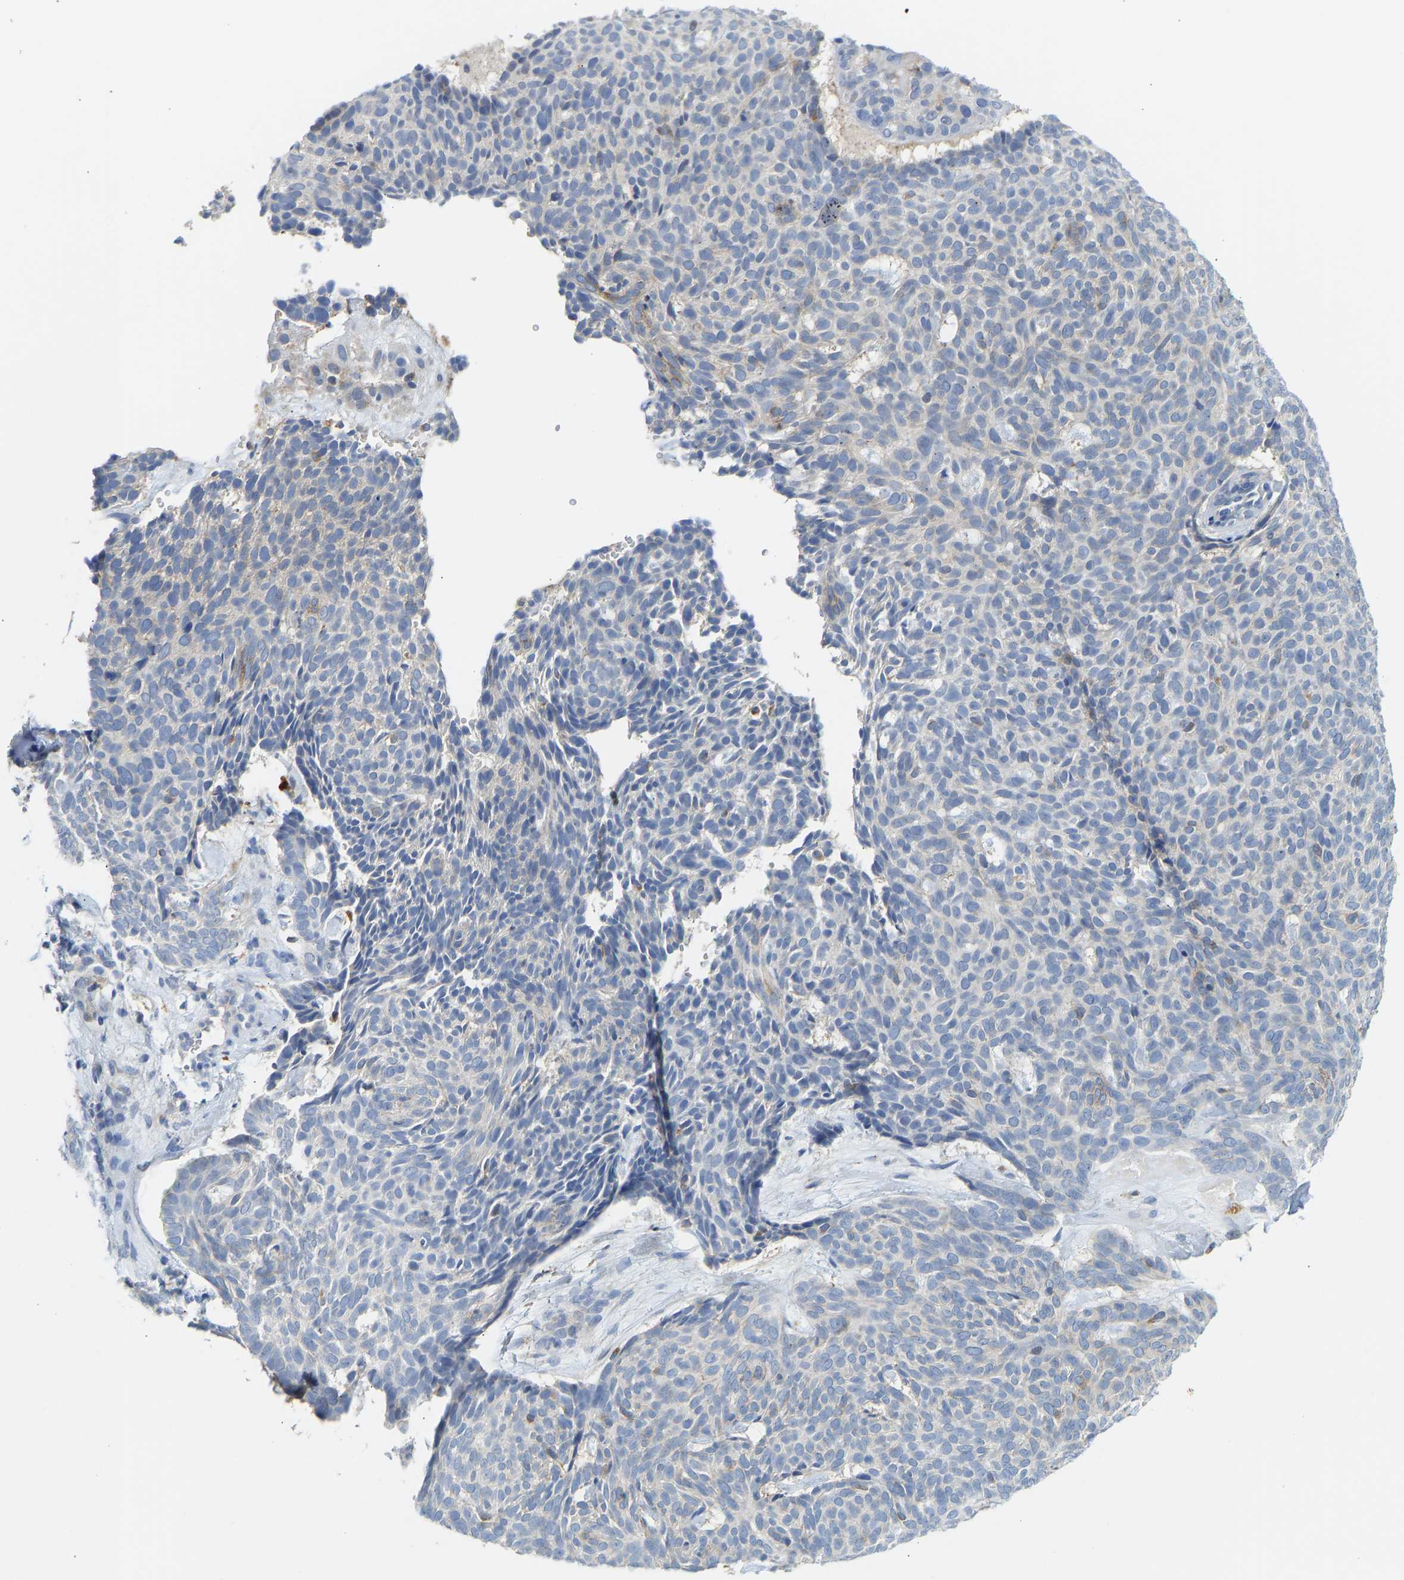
{"staining": {"intensity": "negative", "quantity": "none", "location": "none"}, "tissue": "skin cancer", "cell_type": "Tumor cells", "image_type": "cancer", "snomed": [{"axis": "morphology", "description": "Basal cell carcinoma"}, {"axis": "topography", "description": "Skin"}], "caption": "DAB immunohistochemical staining of skin cancer exhibits no significant positivity in tumor cells. The staining was performed using DAB to visualize the protein expression in brown, while the nuclei were stained in blue with hematoxylin (Magnification: 20x).", "gene": "ATP6V1E1", "patient": {"sex": "male", "age": 61}}